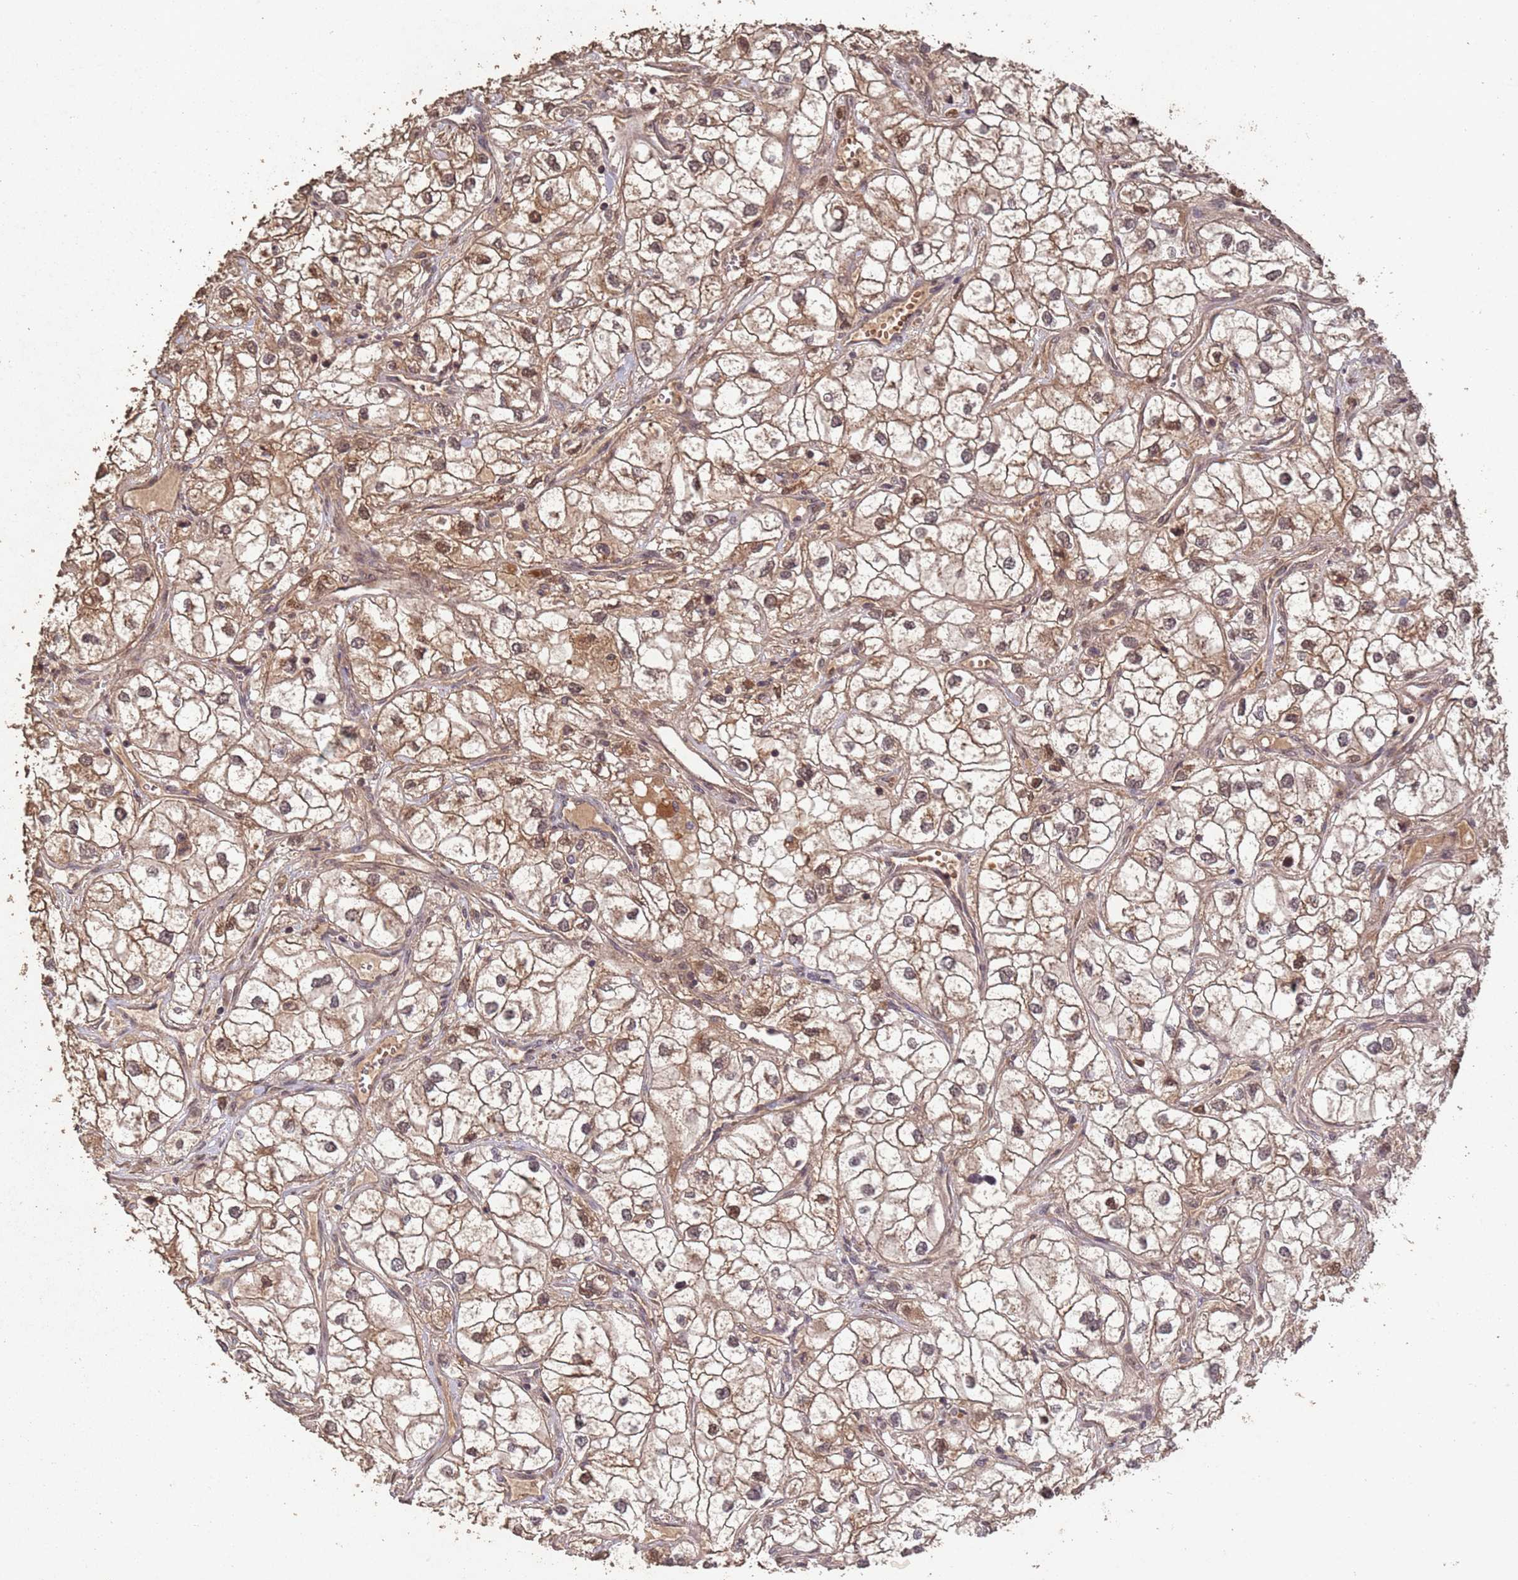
{"staining": {"intensity": "moderate", "quantity": ">75%", "location": "cytoplasmic/membranous,nuclear"}, "tissue": "renal cancer", "cell_type": "Tumor cells", "image_type": "cancer", "snomed": [{"axis": "morphology", "description": "Adenocarcinoma, NOS"}, {"axis": "topography", "description": "Kidney"}], "caption": "IHC of human renal adenocarcinoma reveals medium levels of moderate cytoplasmic/membranous and nuclear expression in approximately >75% of tumor cells.", "gene": "FRAT1", "patient": {"sex": "male", "age": 59}}